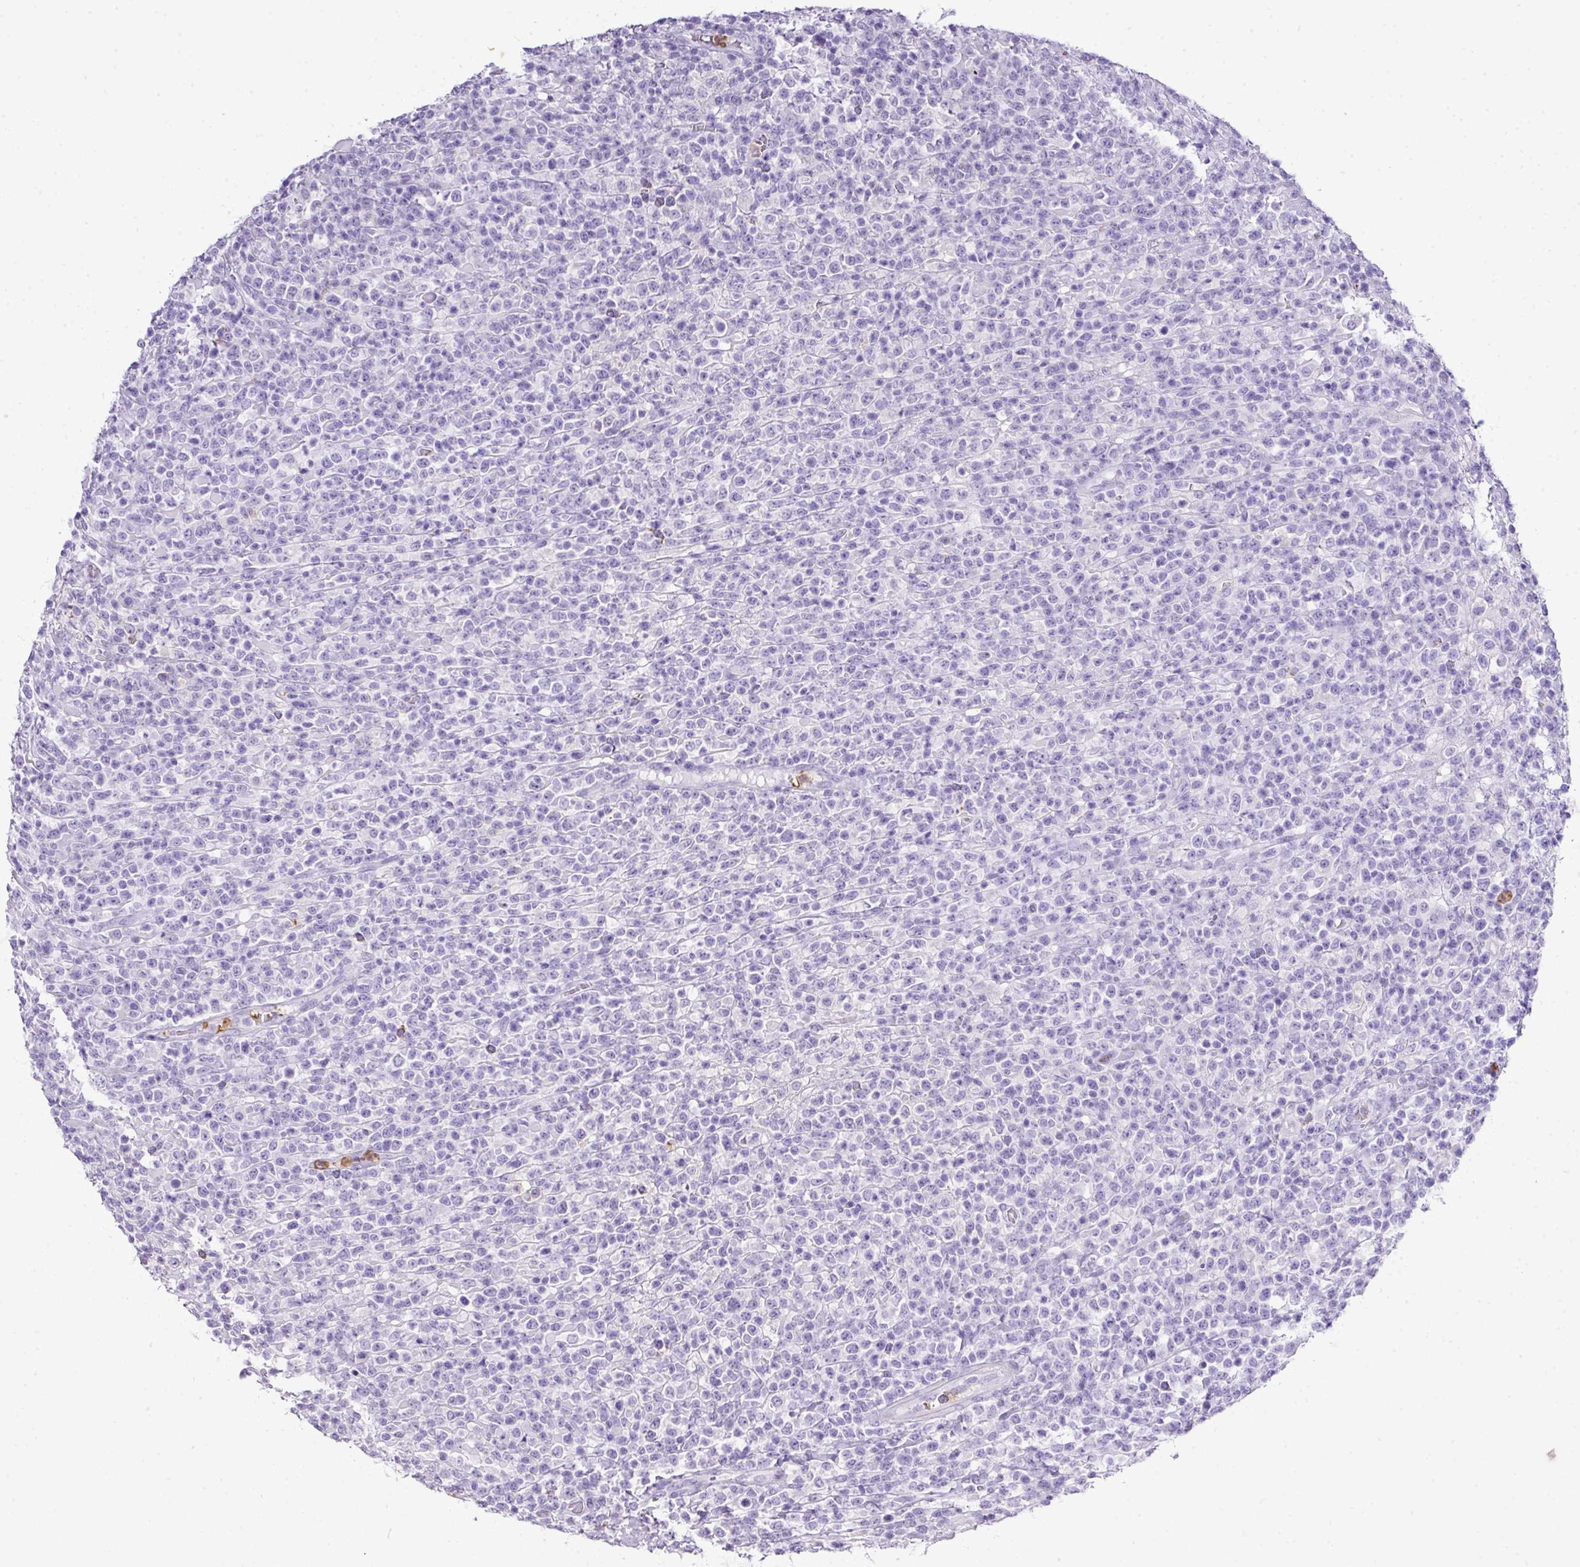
{"staining": {"intensity": "negative", "quantity": "none", "location": "none"}, "tissue": "lymphoma", "cell_type": "Tumor cells", "image_type": "cancer", "snomed": [{"axis": "morphology", "description": "Malignant lymphoma, non-Hodgkin's type, High grade"}, {"axis": "topography", "description": "Colon"}], "caption": "High power microscopy histopathology image of an IHC image of lymphoma, revealing no significant expression in tumor cells.", "gene": "KCNJ11", "patient": {"sex": "female", "age": 53}}